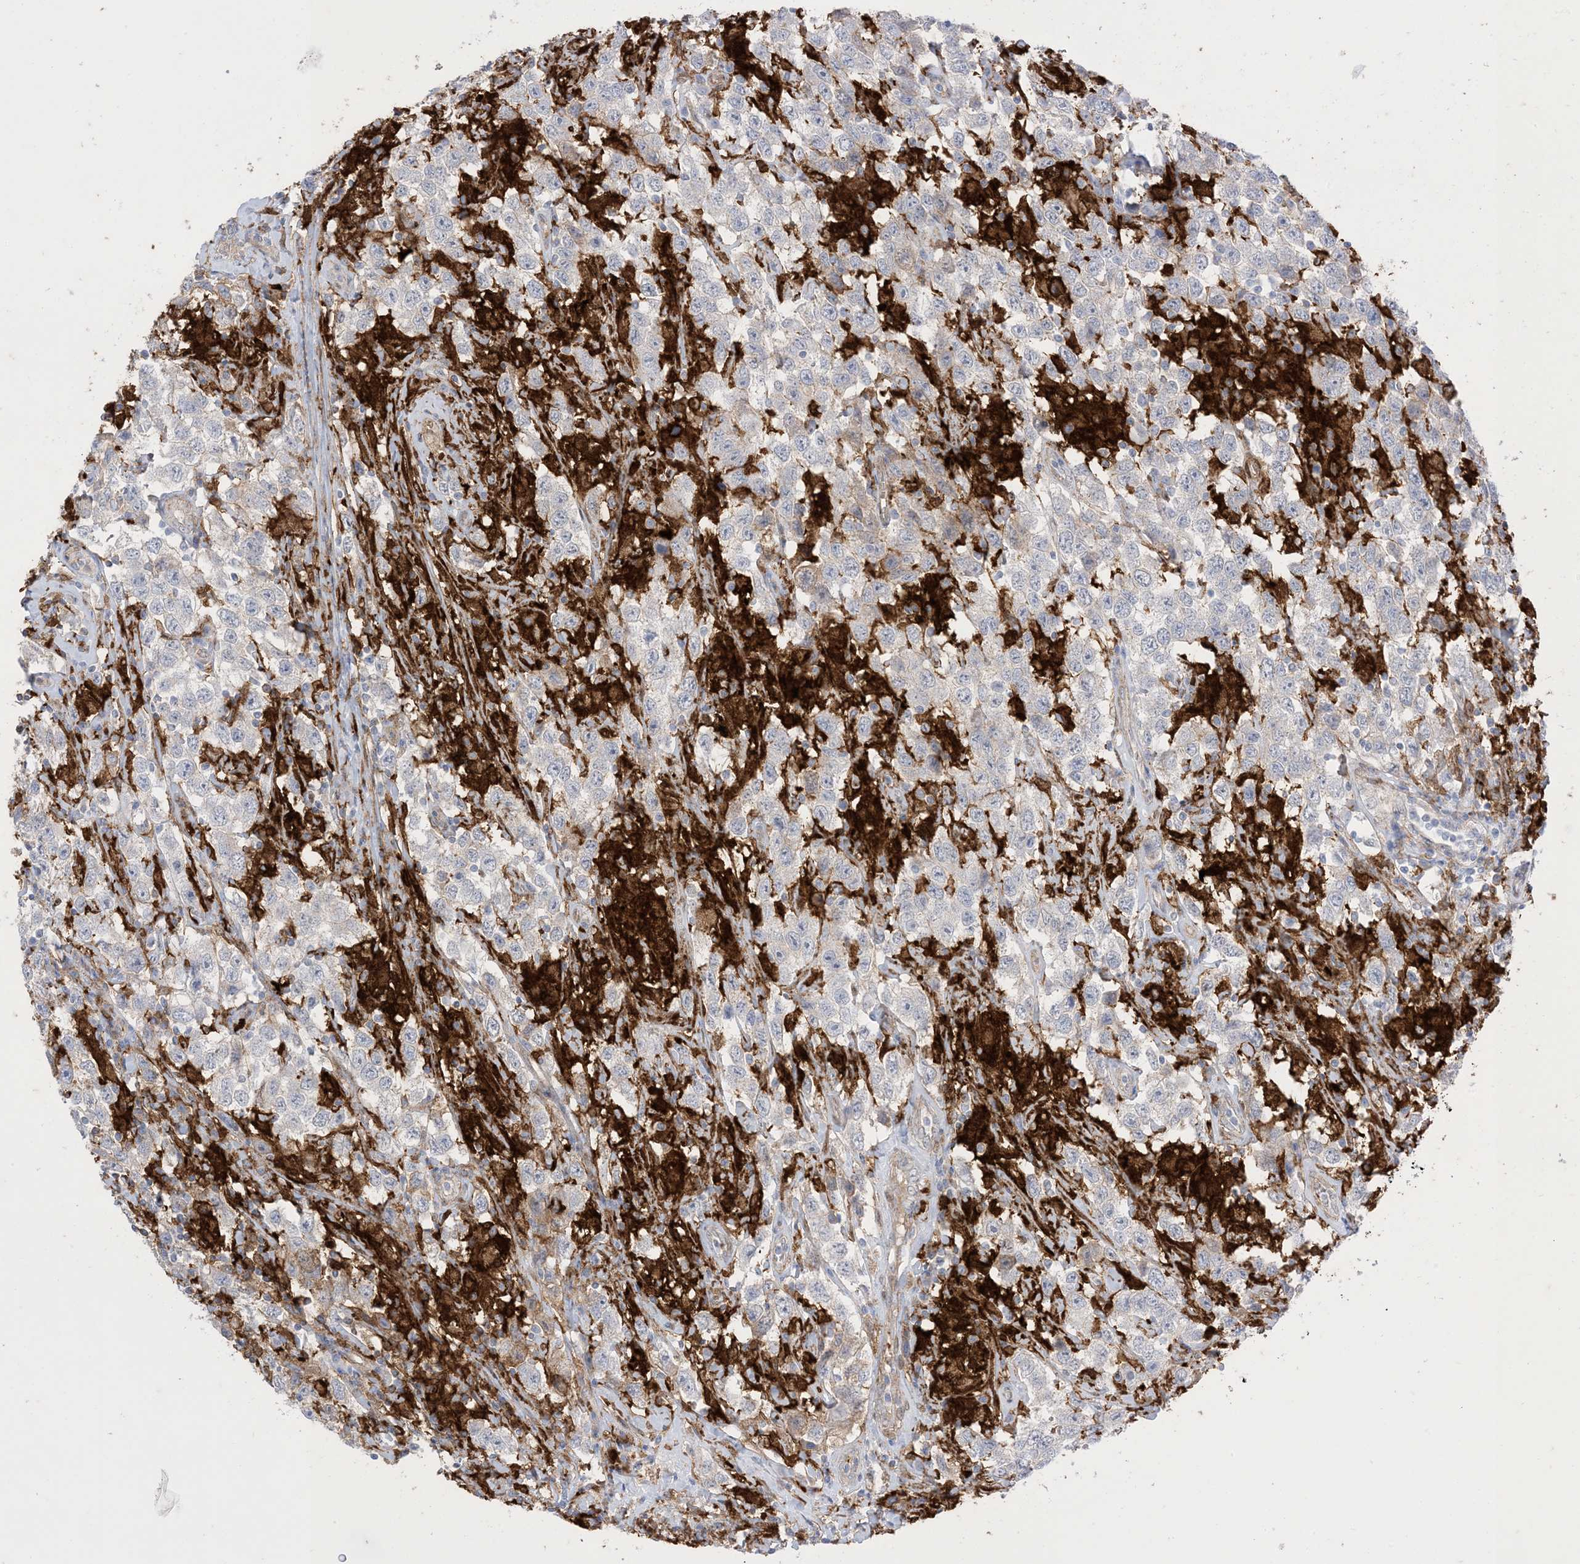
{"staining": {"intensity": "negative", "quantity": "none", "location": "none"}, "tissue": "testis cancer", "cell_type": "Tumor cells", "image_type": "cancer", "snomed": [{"axis": "morphology", "description": "Seminoma, NOS"}, {"axis": "topography", "description": "Testis"}], "caption": "A histopathology image of testis cancer (seminoma) stained for a protein demonstrates no brown staining in tumor cells.", "gene": "GSN", "patient": {"sex": "male", "age": 41}}